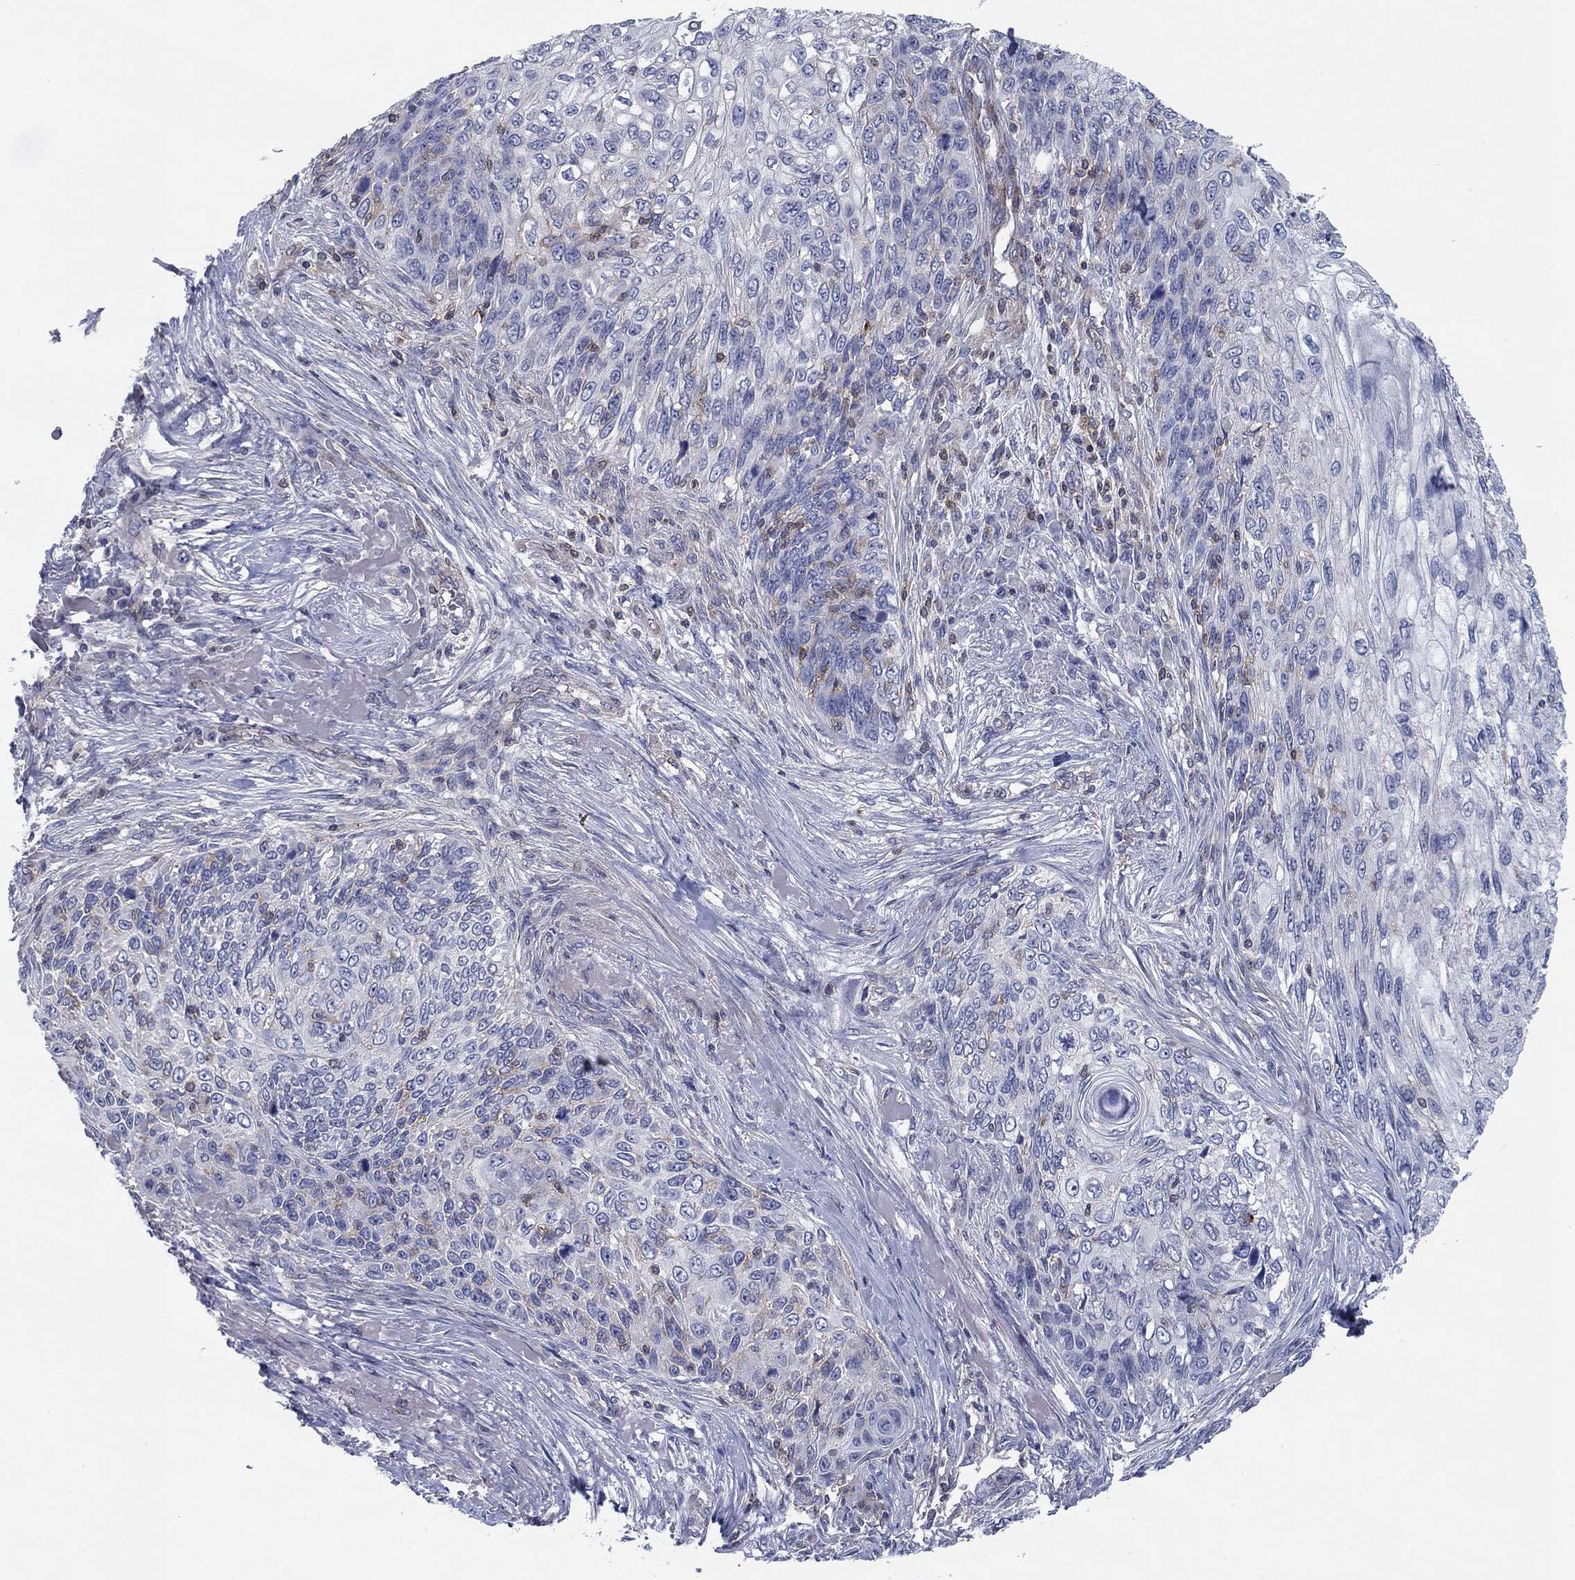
{"staining": {"intensity": "negative", "quantity": "none", "location": "none"}, "tissue": "skin cancer", "cell_type": "Tumor cells", "image_type": "cancer", "snomed": [{"axis": "morphology", "description": "Squamous cell carcinoma, NOS"}, {"axis": "topography", "description": "Skin"}], "caption": "The IHC histopathology image has no significant positivity in tumor cells of skin cancer (squamous cell carcinoma) tissue.", "gene": "PSD4", "patient": {"sex": "male", "age": 92}}